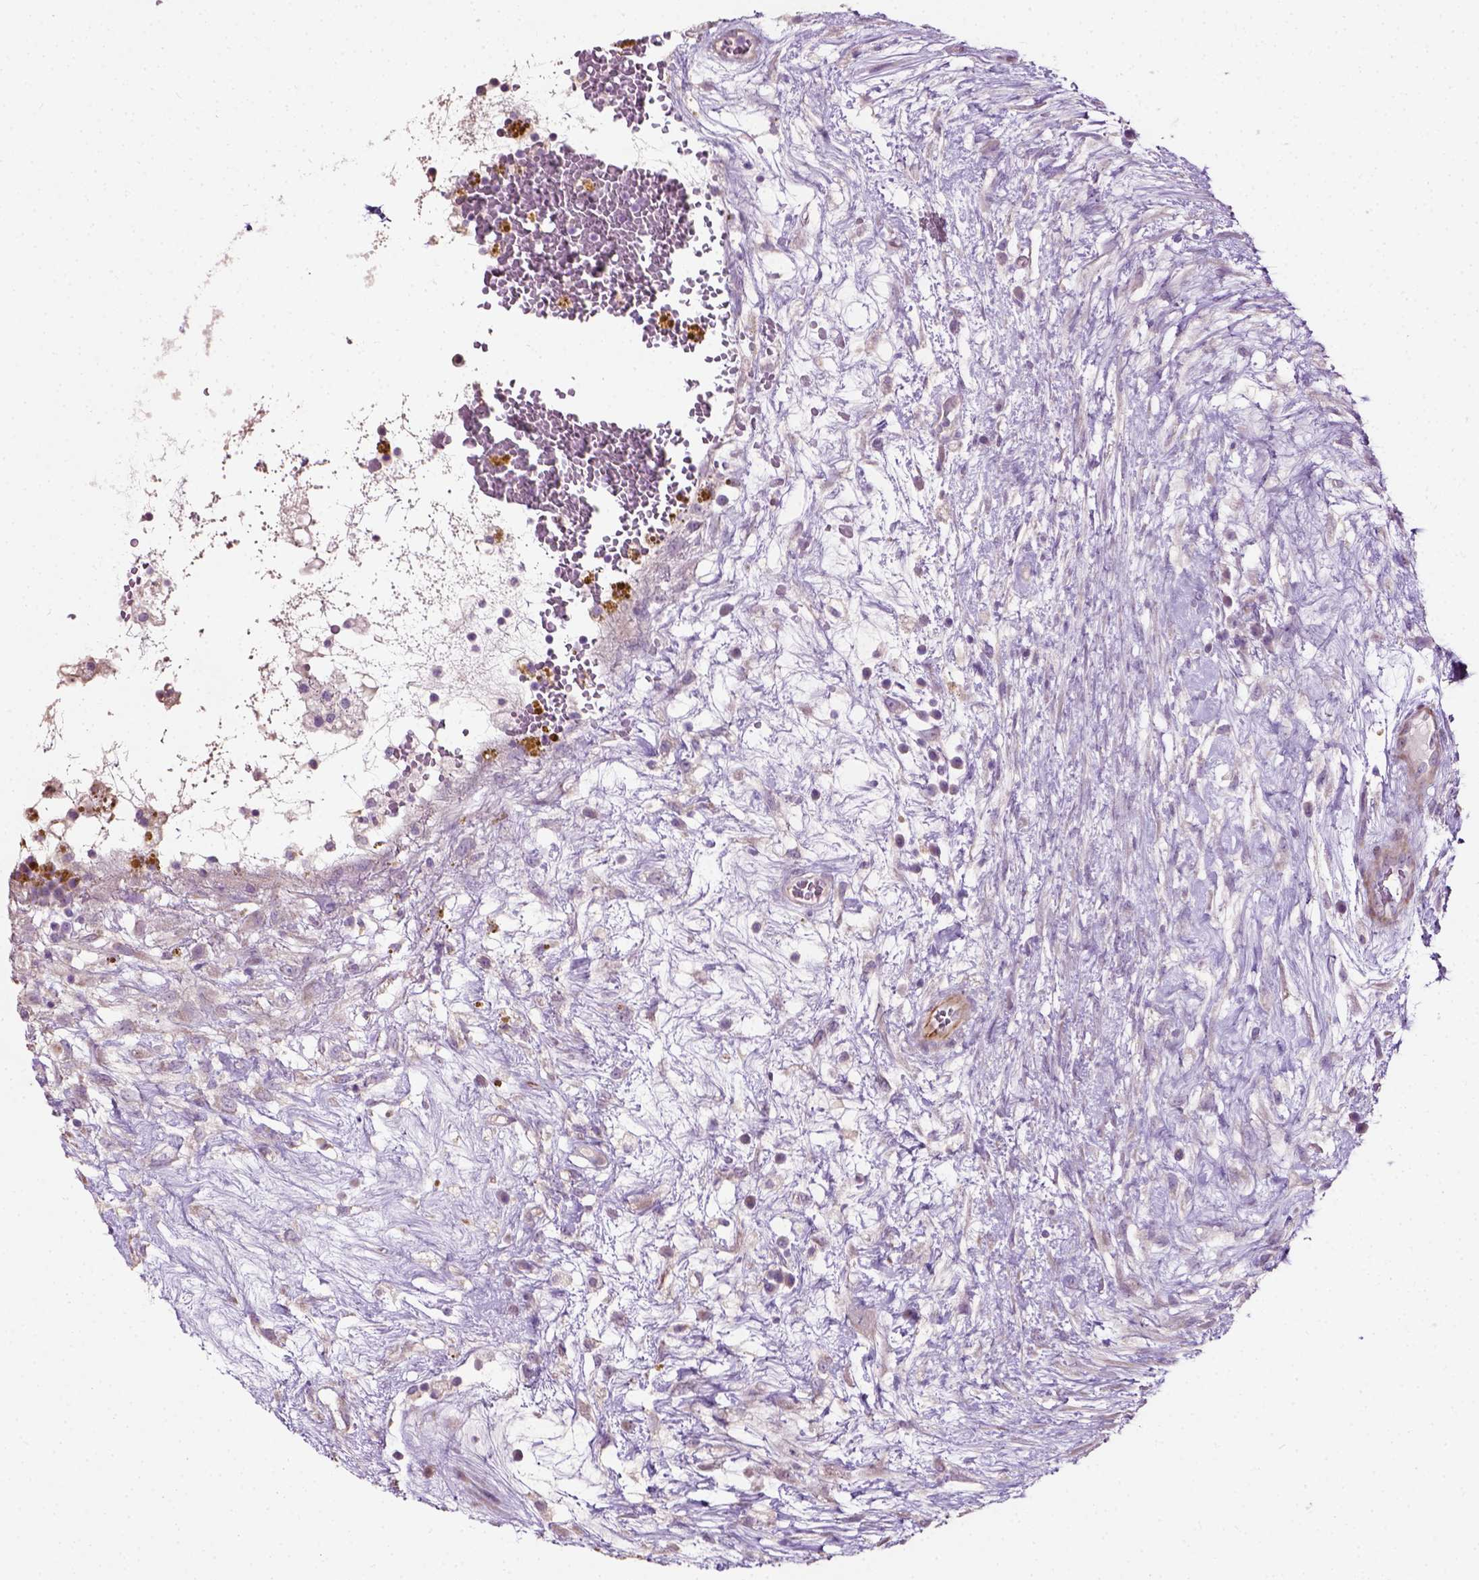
{"staining": {"intensity": "strong", "quantity": "<25%", "location": "cytoplasmic/membranous"}, "tissue": "testis cancer", "cell_type": "Tumor cells", "image_type": "cancer", "snomed": [{"axis": "morphology", "description": "Normal tissue, NOS"}, {"axis": "morphology", "description": "Carcinoma, Embryonal, NOS"}, {"axis": "topography", "description": "Testis"}], "caption": "Immunohistochemistry (DAB) staining of testis cancer reveals strong cytoplasmic/membranous protein staining in approximately <25% of tumor cells.", "gene": "PKP3", "patient": {"sex": "male", "age": 32}}